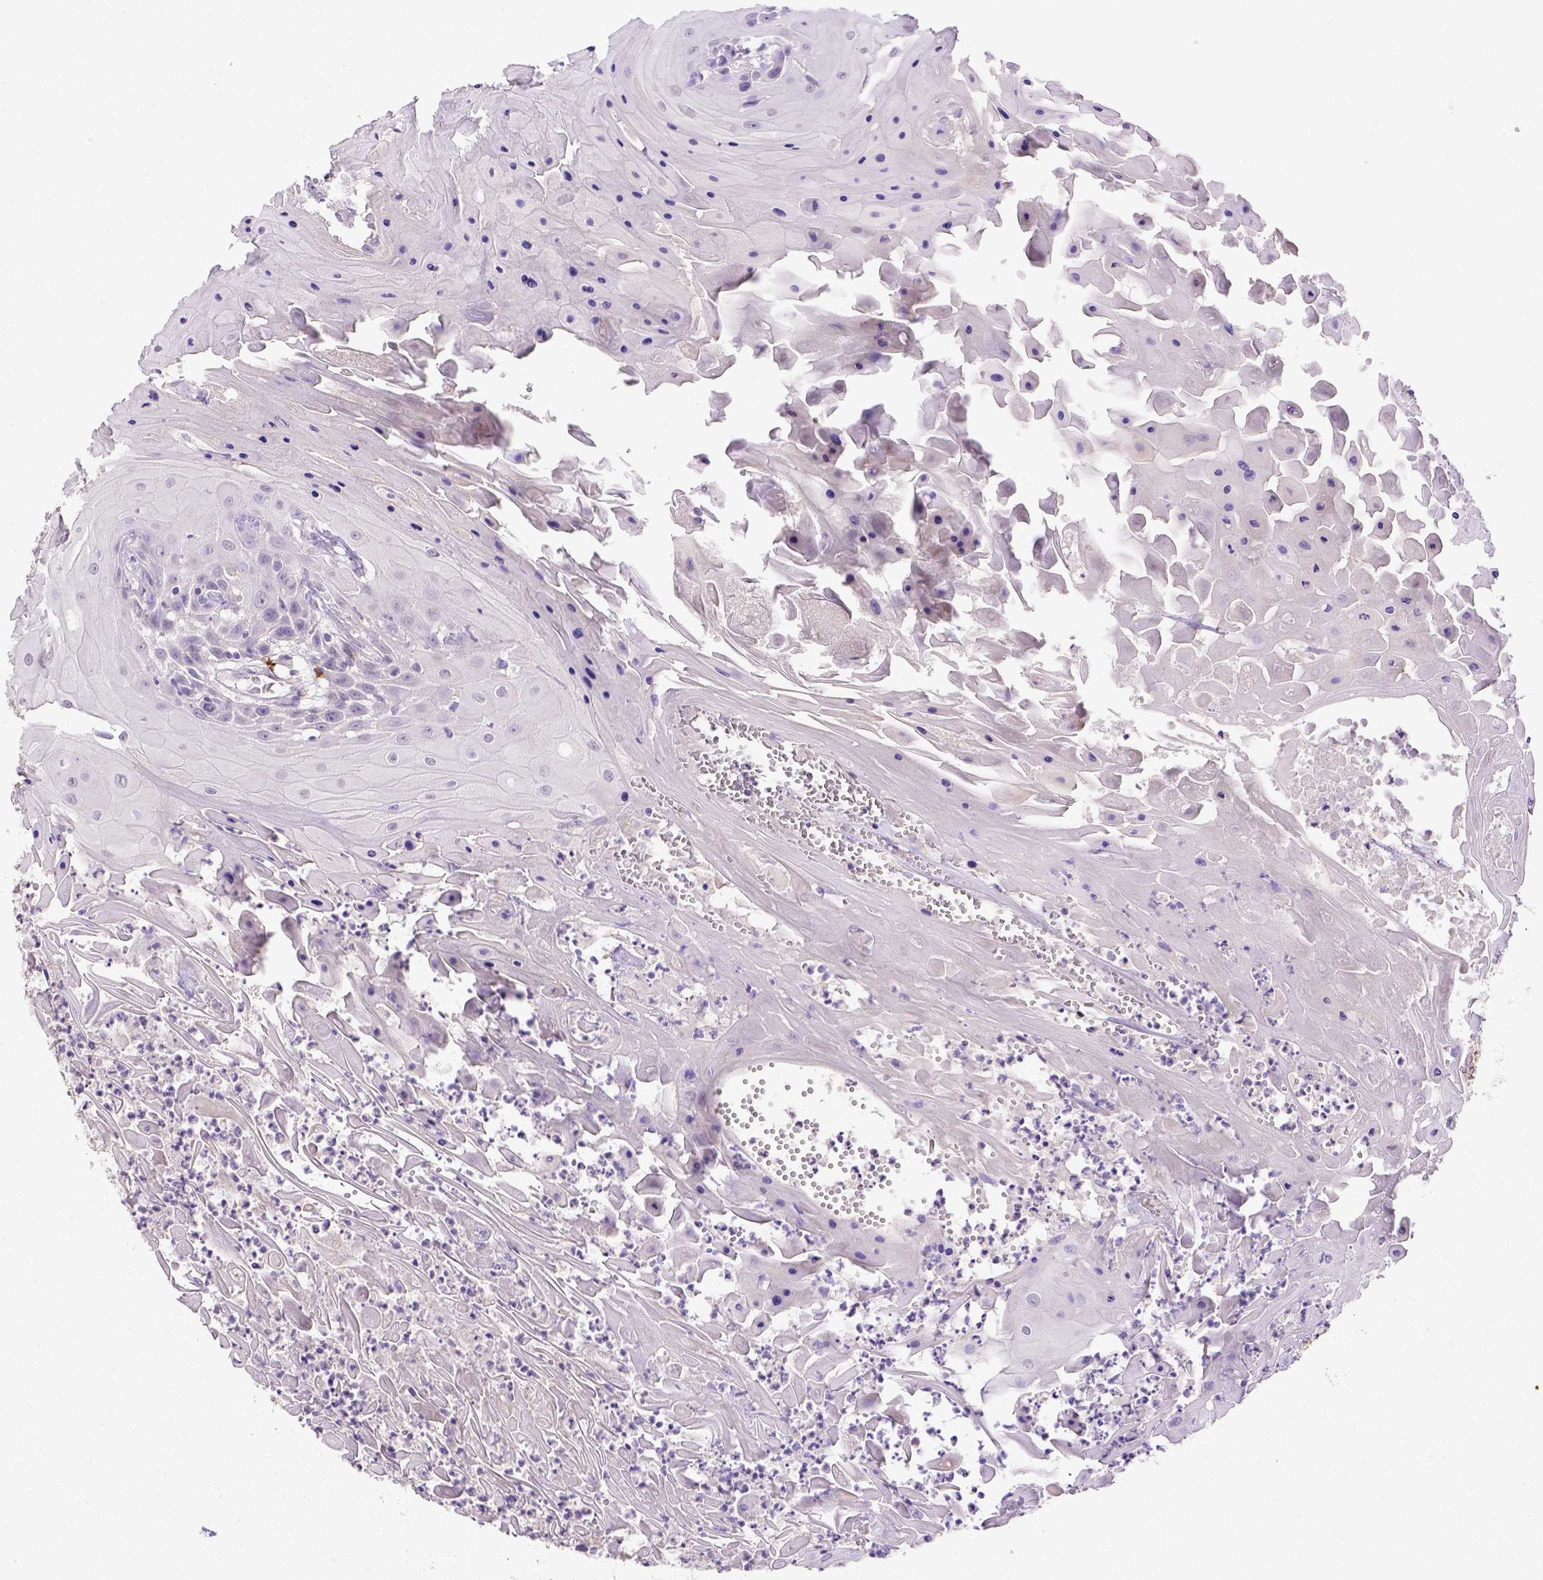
{"staining": {"intensity": "negative", "quantity": "none", "location": "none"}, "tissue": "head and neck cancer", "cell_type": "Tumor cells", "image_type": "cancer", "snomed": [{"axis": "morphology", "description": "Squamous cell carcinoma, NOS"}, {"axis": "topography", "description": "Skin"}, {"axis": "topography", "description": "Head-Neck"}], "caption": "Protein analysis of head and neck cancer (squamous cell carcinoma) reveals no significant positivity in tumor cells.", "gene": "B3GAT1", "patient": {"sex": "male", "age": 80}}